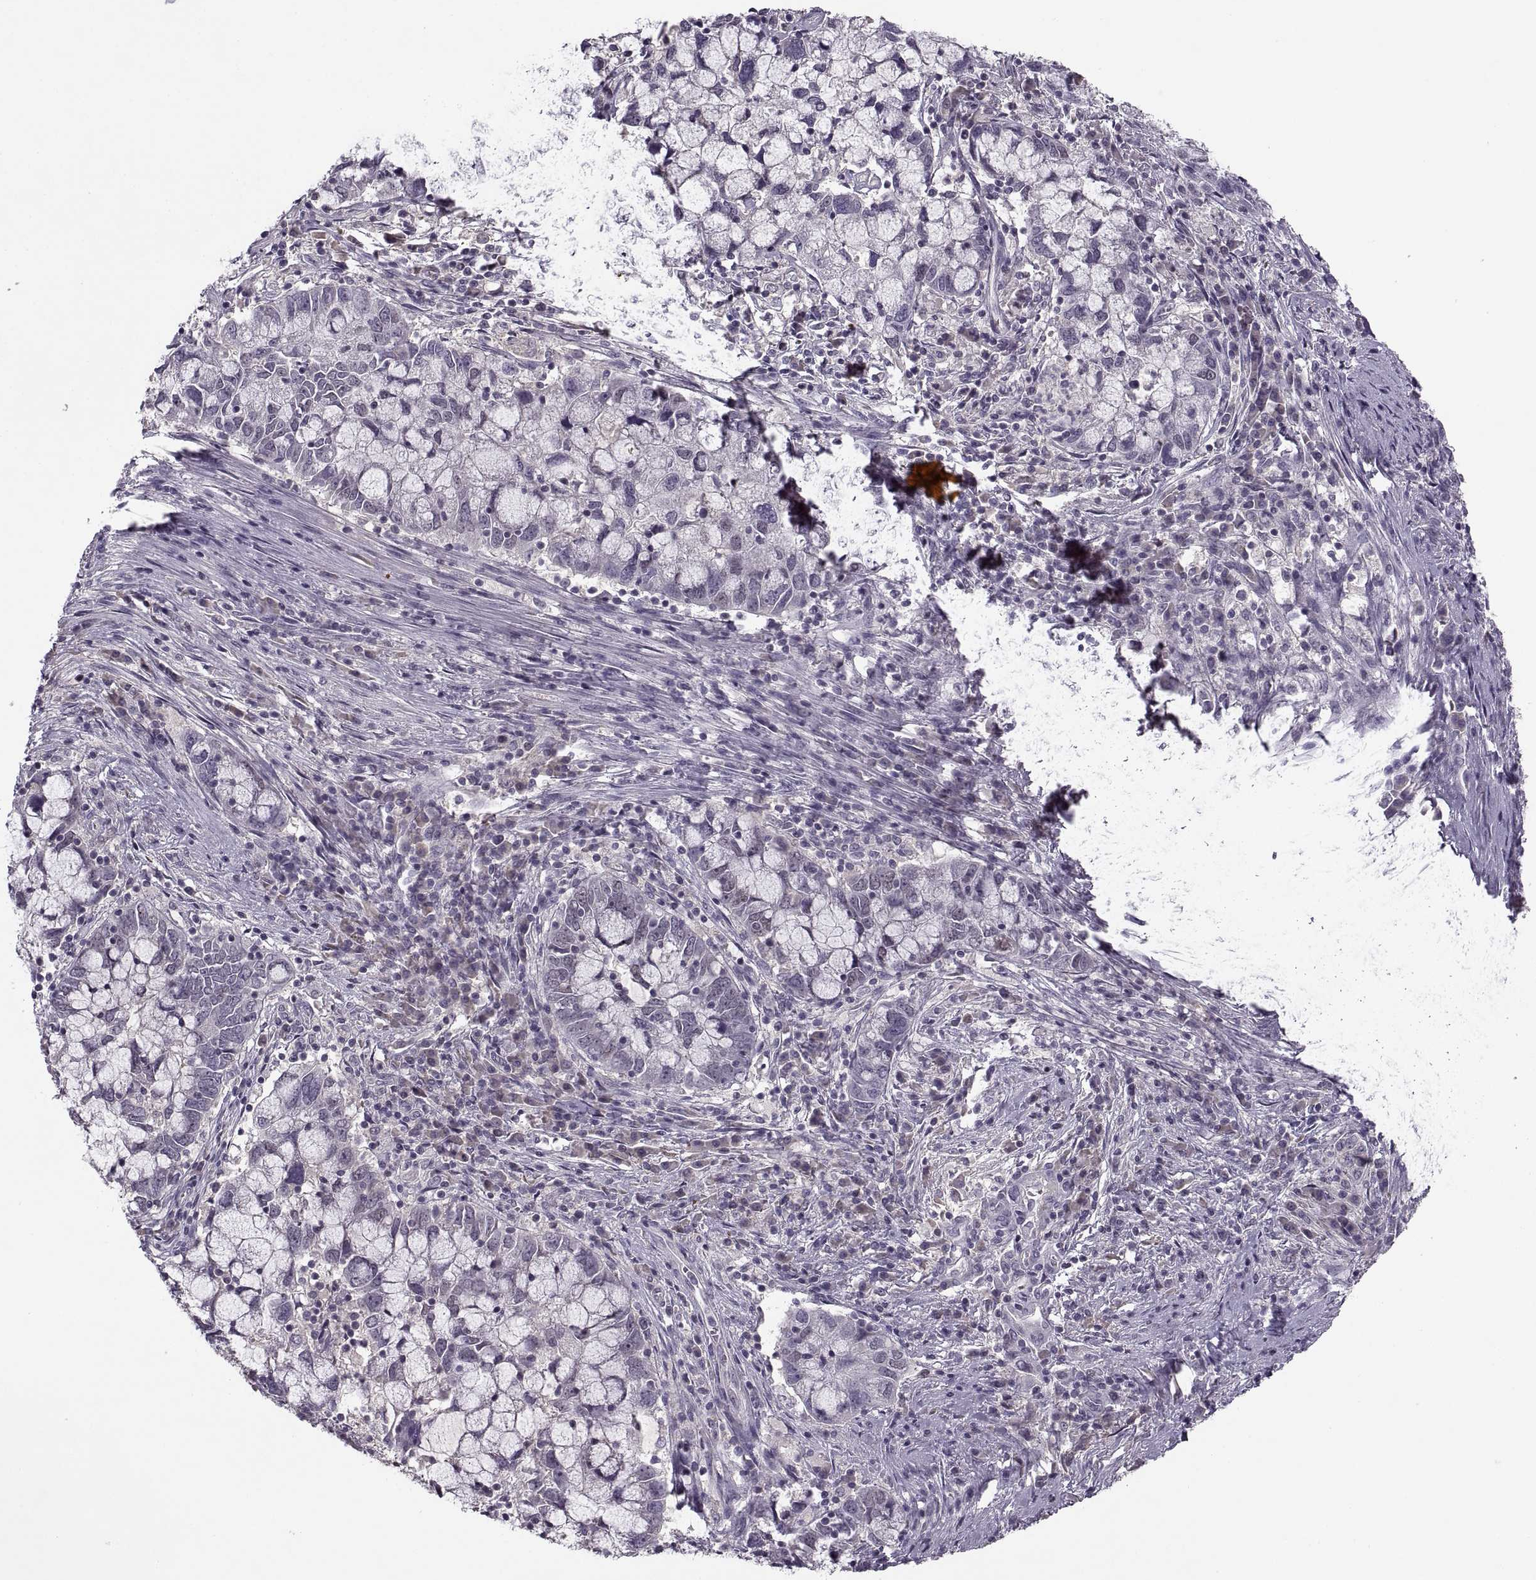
{"staining": {"intensity": "negative", "quantity": "none", "location": "none"}, "tissue": "cervical cancer", "cell_type": "Tumor cells", "image_type": "cancer", "snomed": [{"axis": "morphology", "description": "Adenocarcinoma, NOS"}, {"axis": "topography", "description": "Cervix"}], "caption": "Cervical adenocarcinoma stained for a protein using IHC displays no expression tumor cells.", "gene": "CACNA1F", "patient": {"sex": "female", "age": 40}}